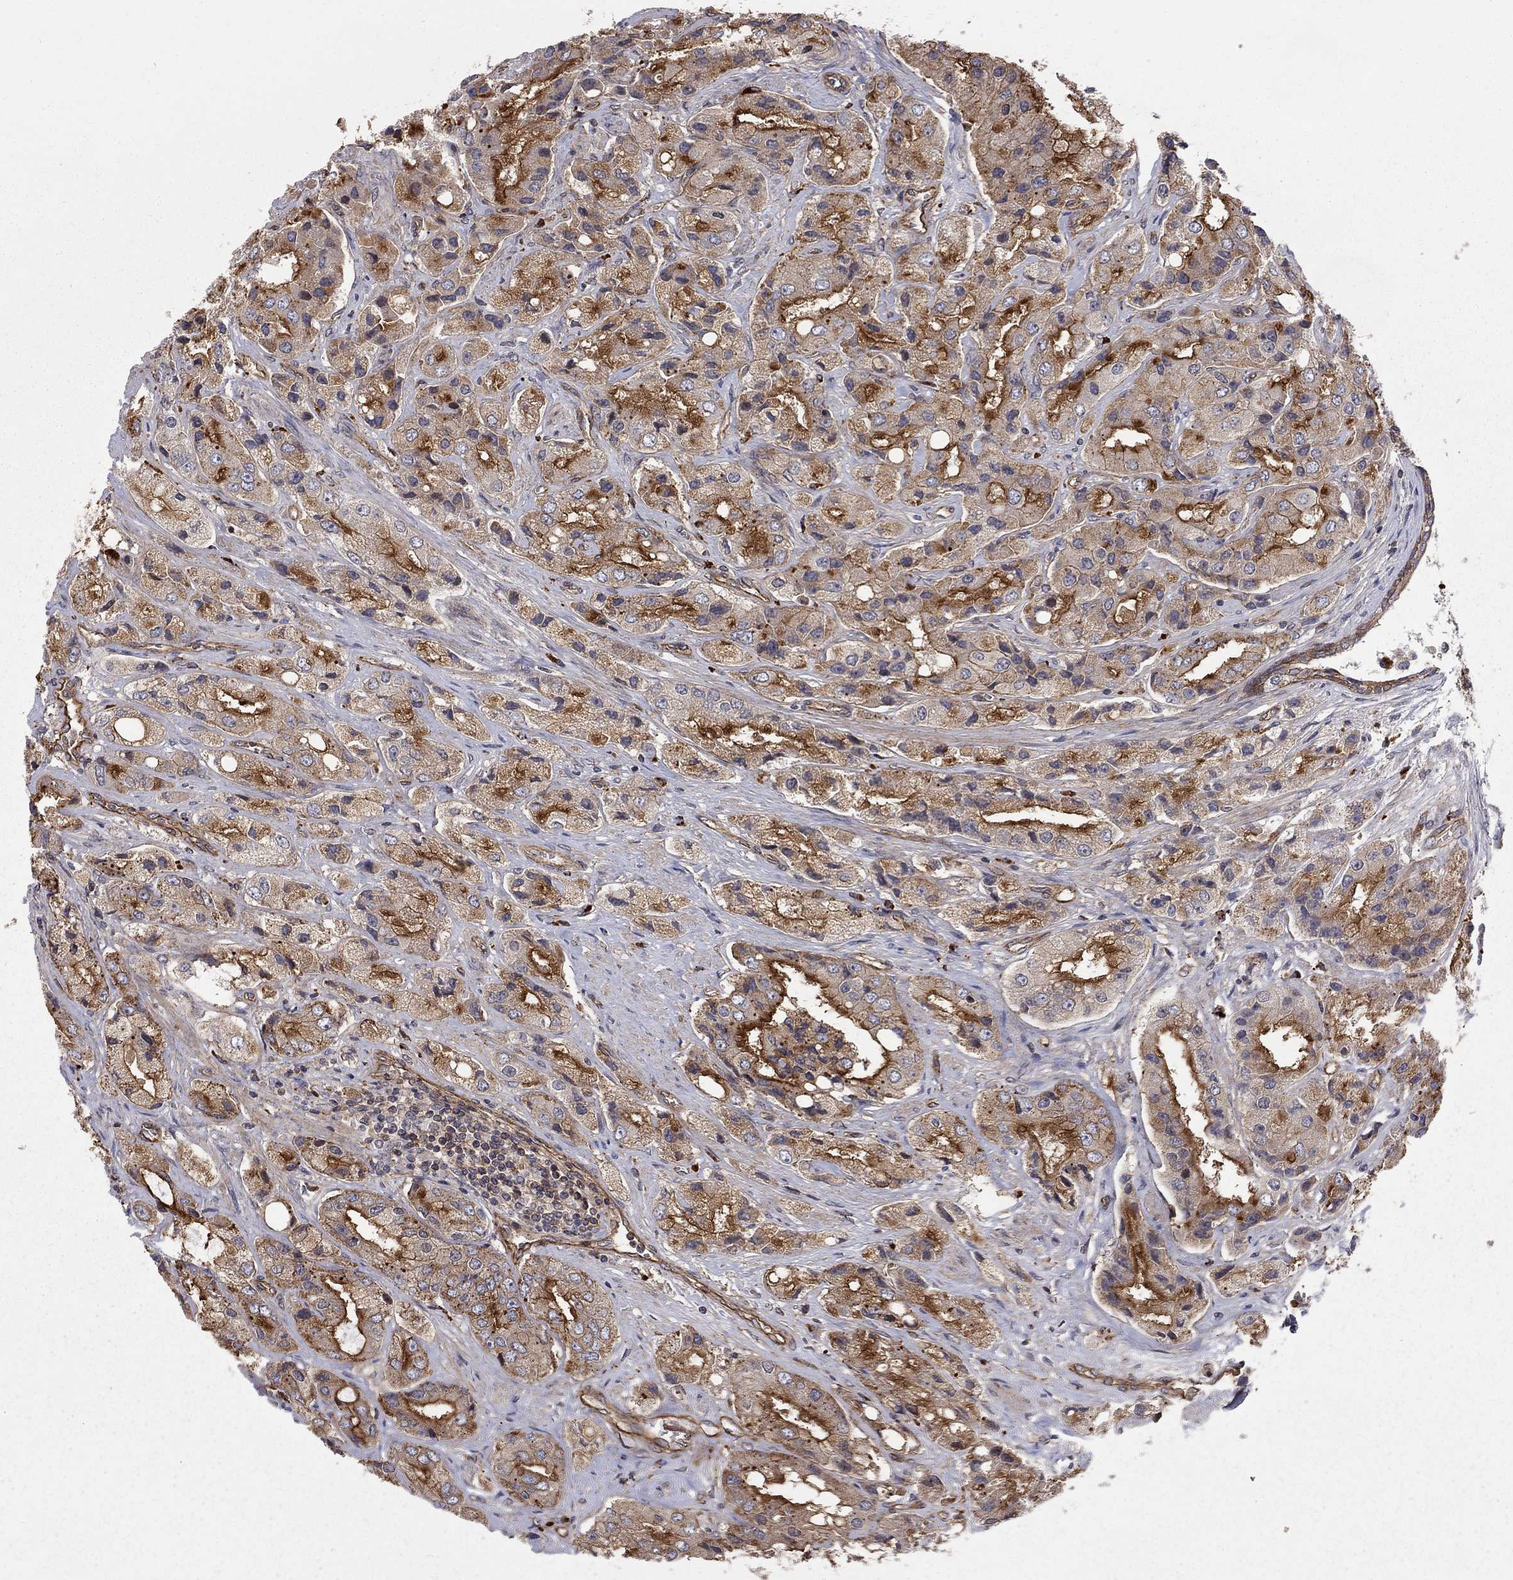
{"staining": {"intensity": "strong", "quantity": "25%-75%", "location": "cytoplasmic/membranous"}, "tissue": "prostate cancer", "cell_type": "Tumor cells", "image_type": "cancer", "snomed": [{"axis": "morphology", "description": "Adenocarcinoma, Low grade"}, {"axis": "topography", "description": "Prostate"}], "caption": "A photomicrograph showing strong cytoplasmic/membranous expression in about 25%-75% of tumor cells in prostate low-grade adenocarcinoma, as visualized by brown immunohistochemical staining.", "gene": "RASEF", "patient": {"sex": "male", "age": 69}}